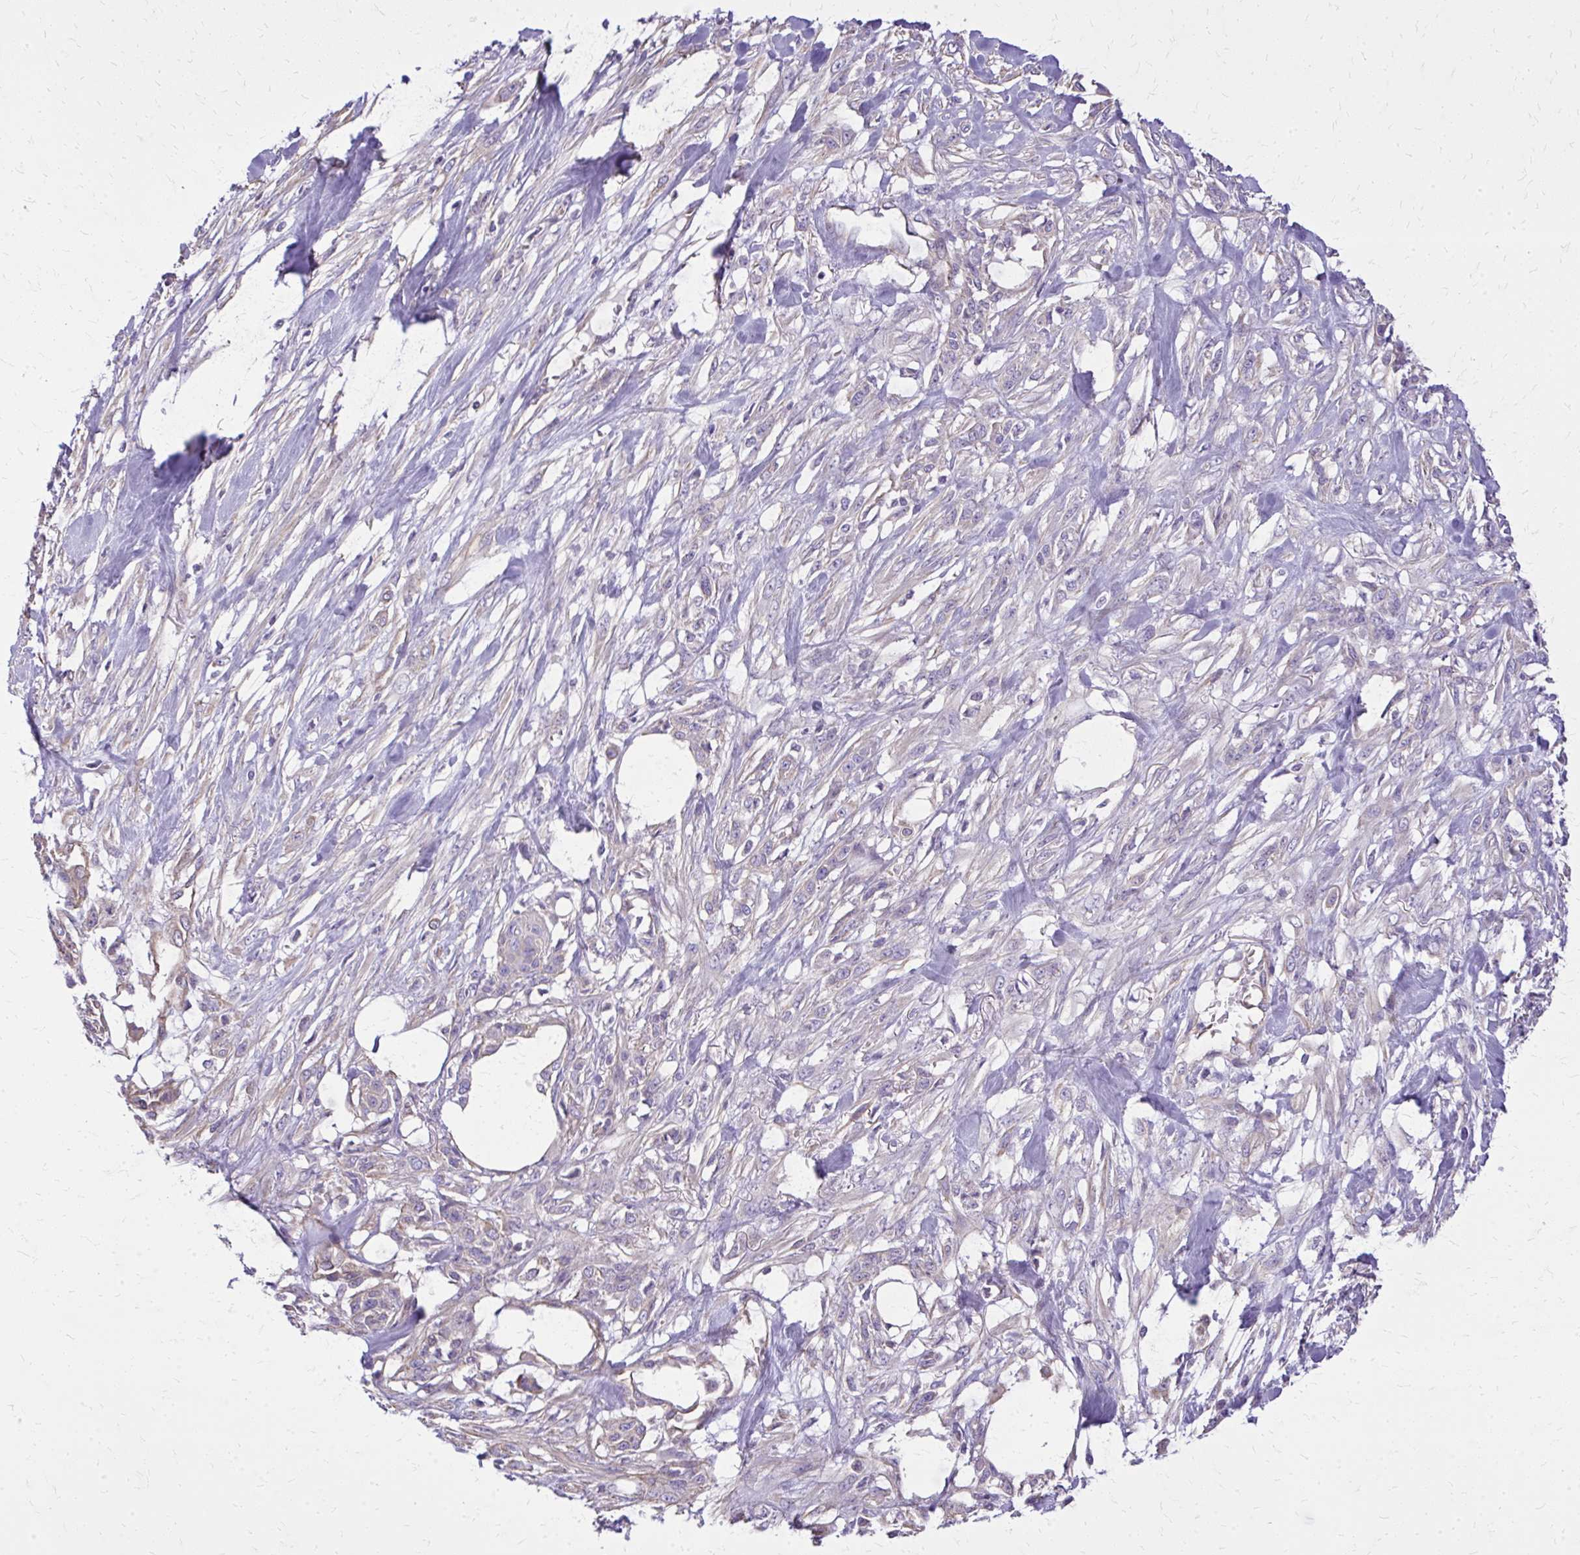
{"staining": {"intensity": "negative", "quantity": "none", "location": "none"}, "tissue": "skin cancer", "cell_type": "Tumor cells", "image_type": "cancer", "snomed": [{"axis": "morphology", "description": "Squamous cell carcinoma, NOS"}, {"axis": "topography", "description": "Skin"}], "caption": "An immunohistochemistry (IHC) photomicrograph of skin cancer is shown. There is no staining in tumor cells of skin cancer. (Stains: DAB immunohistochemistry with hematoxylin counter stain, Microscopy: brightfield microscopy at high magnification).", "gene": "RUNDC3B", "patient": {"sex": "female", "age": 59}}